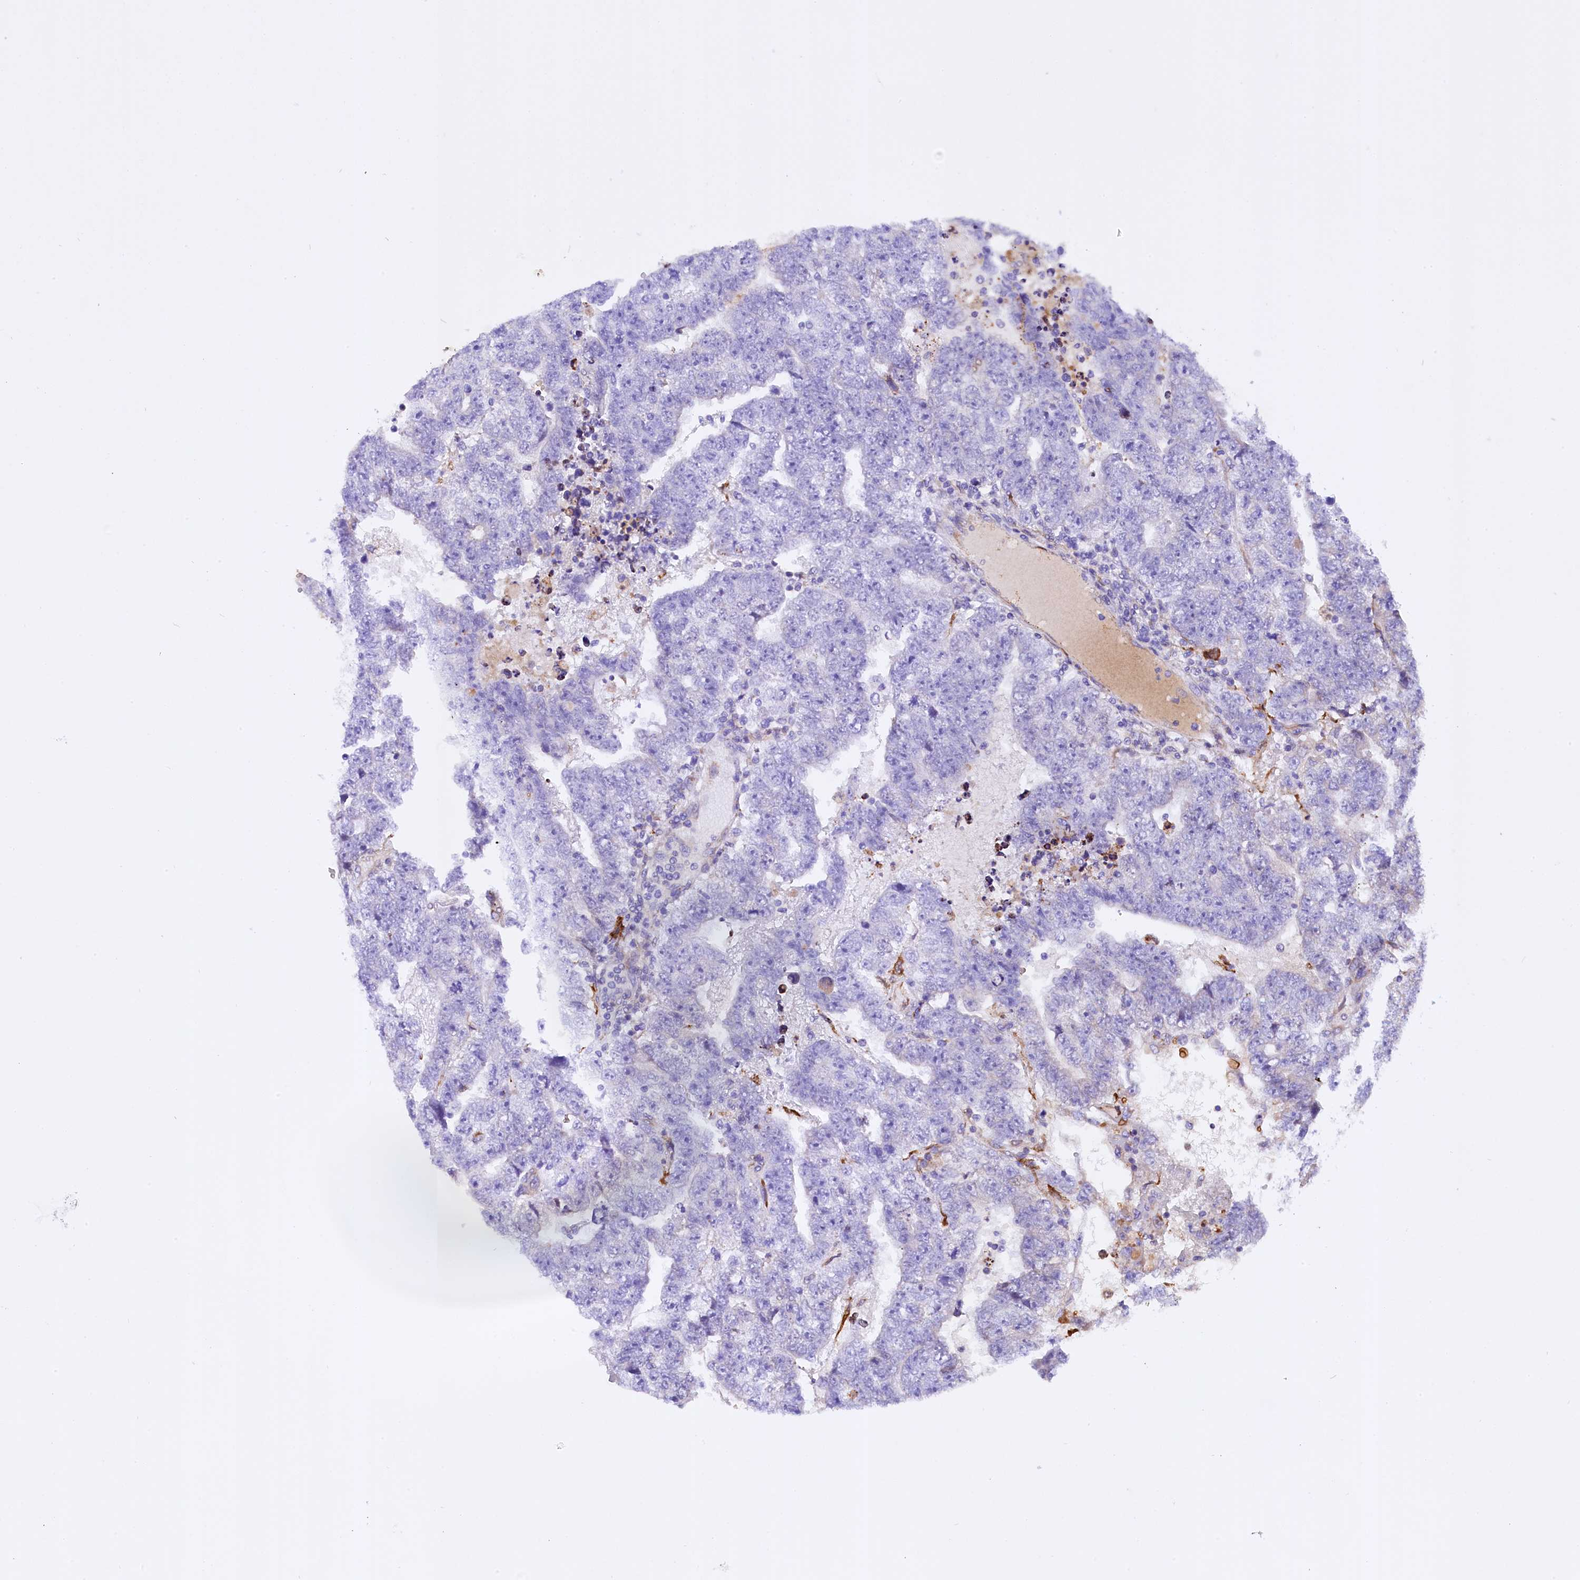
{"staining": {"intensity": "negative", "quantity": "none", "location": "none"}, "tissue": "testis cancer", "cell_type": "Tumor cells", "image_type": "cancer", "snomed": [{"axis": "morphology", "description": "Carcinoma, Embryonal, NOS"}, {"axis": "topography", "description": "Testis"}], "caption": "The photomicrograph demonstrates no significant staining in tumor cells of testis cancer.", "gene": "CMTR2", "patient": {"sex": "male", "age": 25}}